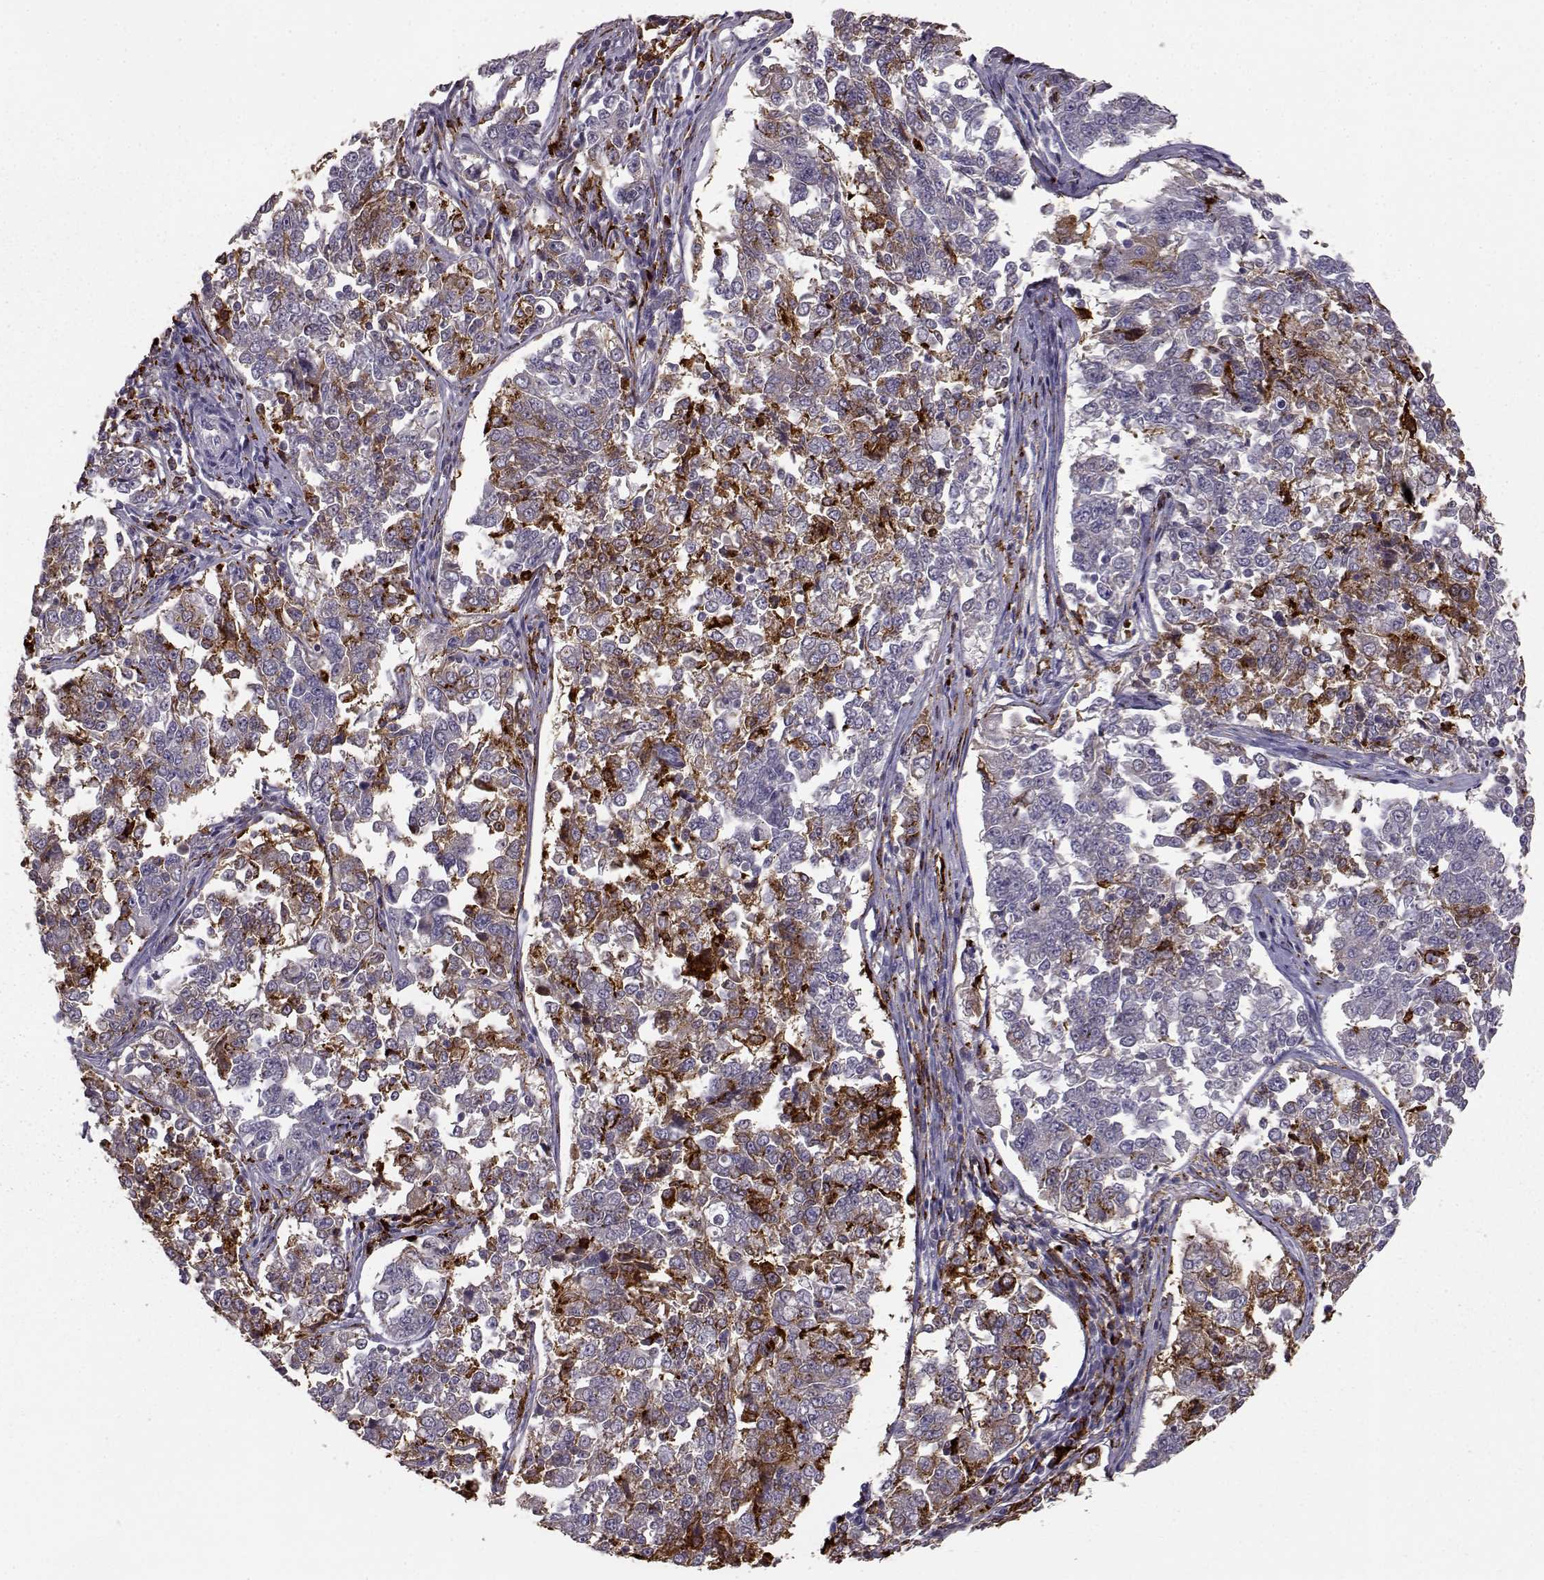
{"staining": {"intensity": "moderate", "quantity": "<25%", "location": "cytoplasmic/membranous"}, "tissue": "endometrial cancer", "cell_type": "Tumor cells", "image_type": "cancer", "snomed": [{"axis": "morphology", "description": "Adenocarcinoma, NOS"}, {"axis": "topography", "description": "Endometrium"}], "caption": "Moderate cytoplasmic/membranous positivity is seen in about <25% of tumor cells in endometrial cancer (adenocarcinoma).", "gene": "CCNF", "patient": {"sex": "female", "age": 43}}